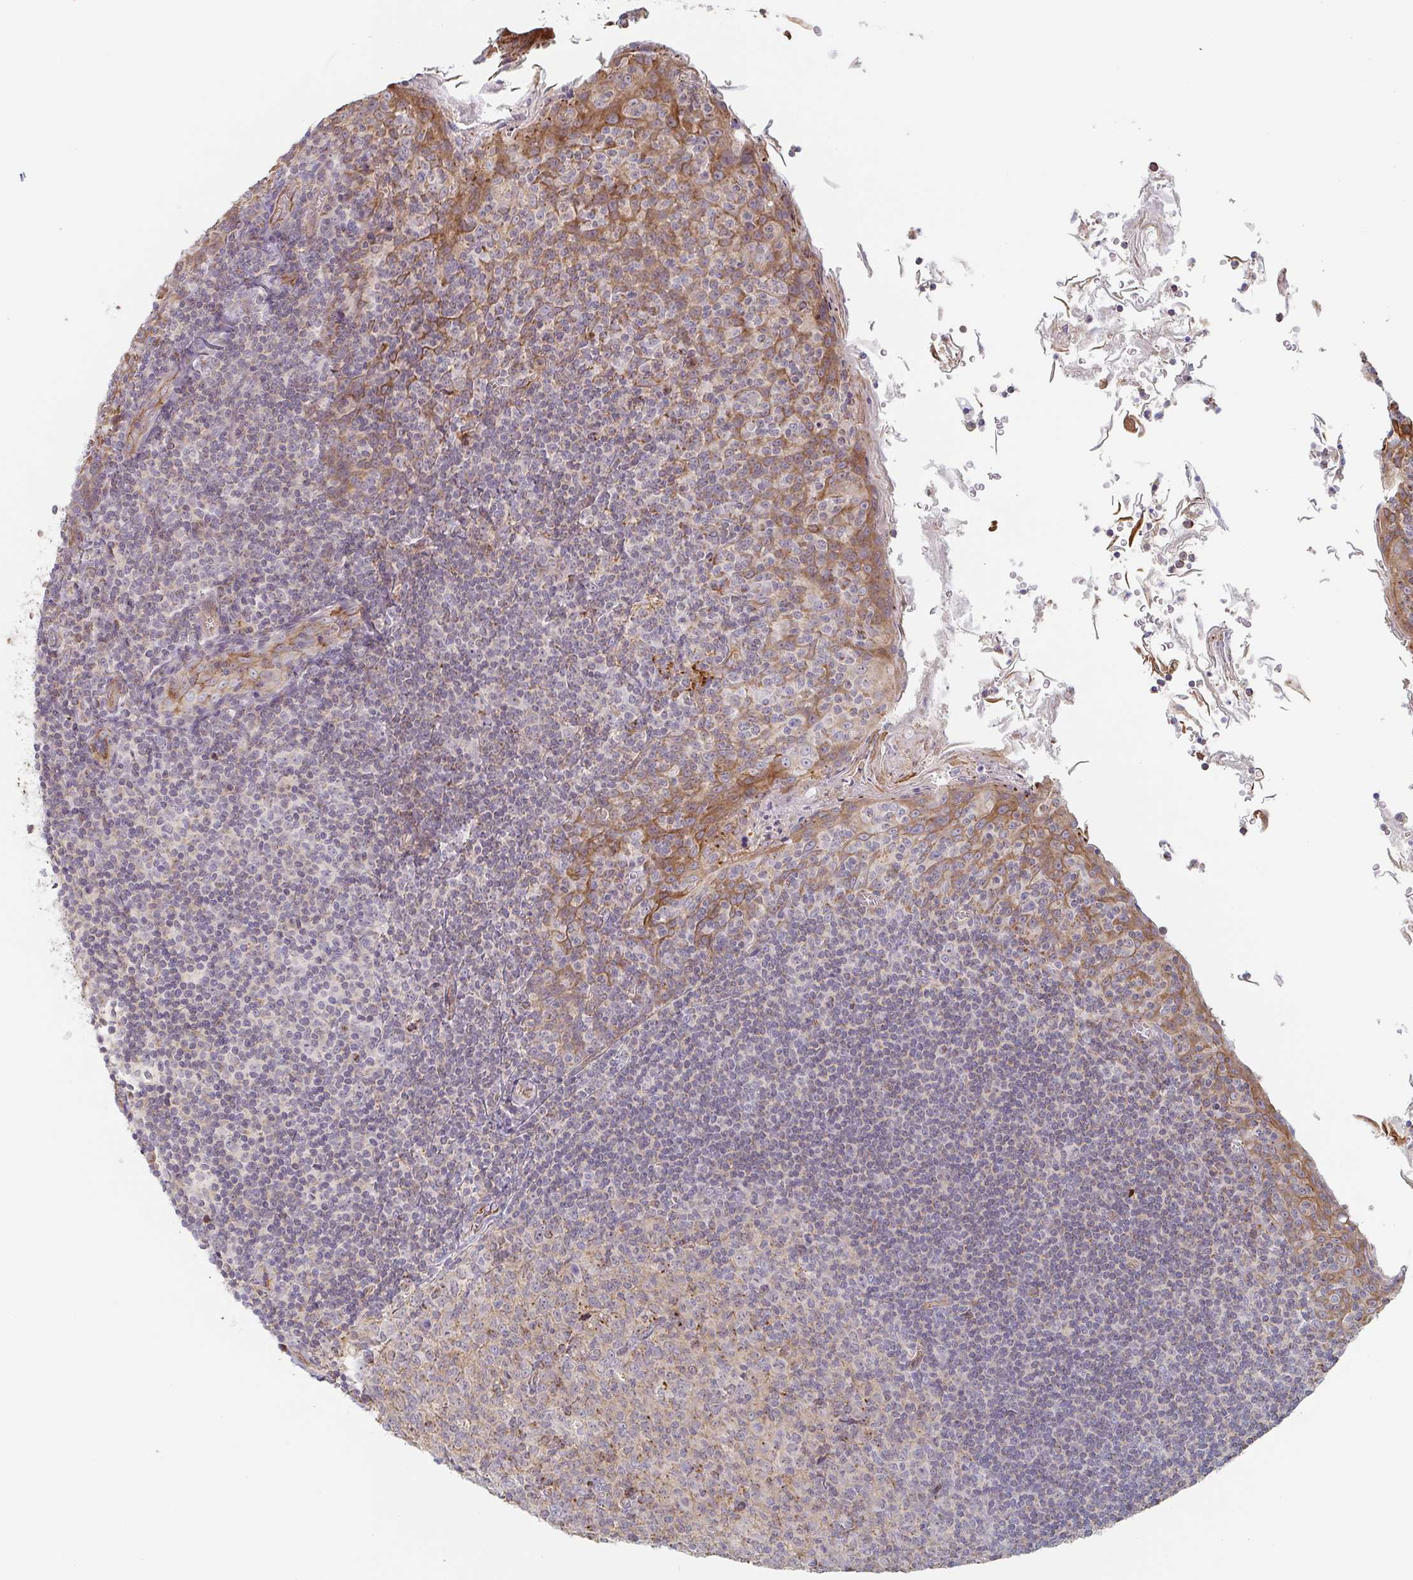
{"staining": {"intensity": "moderate", "quantity": "<25%", "location": "cytoplasmic/membranous"}, "tissue": "tonsil", "cell_type": "Germinal center cells", "image_type": "normal", "snomed": [{"axis": "morphology", "description": "Normal tissue, NOS"}, {"axis": "topography", "description": "Tonsil"}], "caption": "Normal tonsil exhibits moderate cytoplasmic/membranous positivity in about <25% of germinal center cells, visualized by immunohistochemistry. The protein is shown in brown color, while the nuclei are stained blue.", "gene": "ZNF526", "patient": {"sex": "male", "age": 27}}